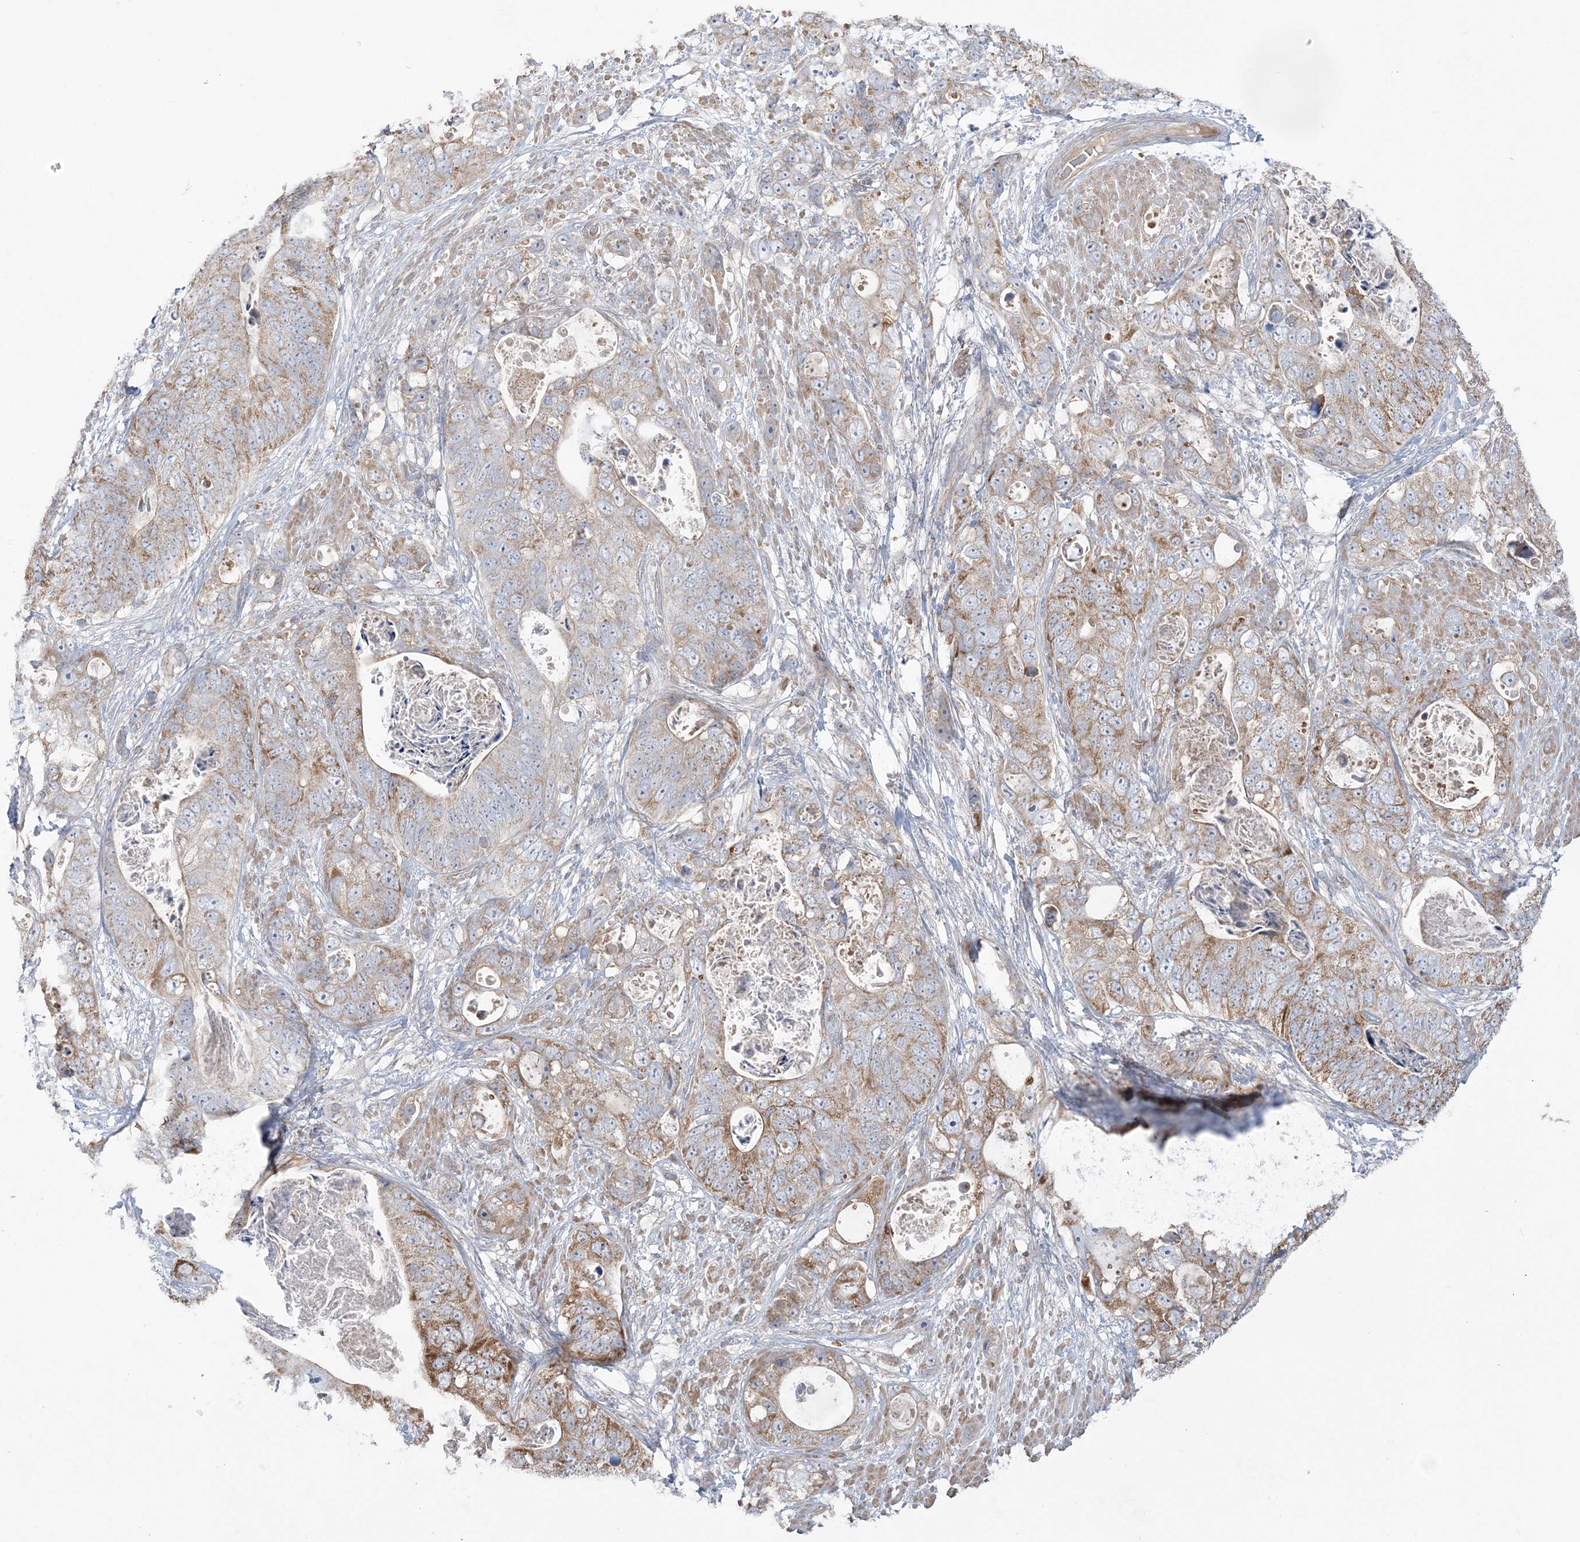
{"staining": {"intensity": "moderate", "quantity": "25%-75%", "location": "cytoplasmic/membranous"}, "tissue": "stomach cancer", "cell_type": "Tumor cells", "image_type": "cancer", "snomed": [{"axis": "morphology", "description": "Adenocarcinoma, NOS"}, {"axis": "topography", "description": "Stomach"}], "caption": "Immunohistochemical staining of adenocarcinoma (stomach) reveals medium levels of moderate cytoplasmic/membranous expression in about 25%-75% of tumor cells.", "gene": "SCLT1", "patient": {"sex": "female", "age": 89}}